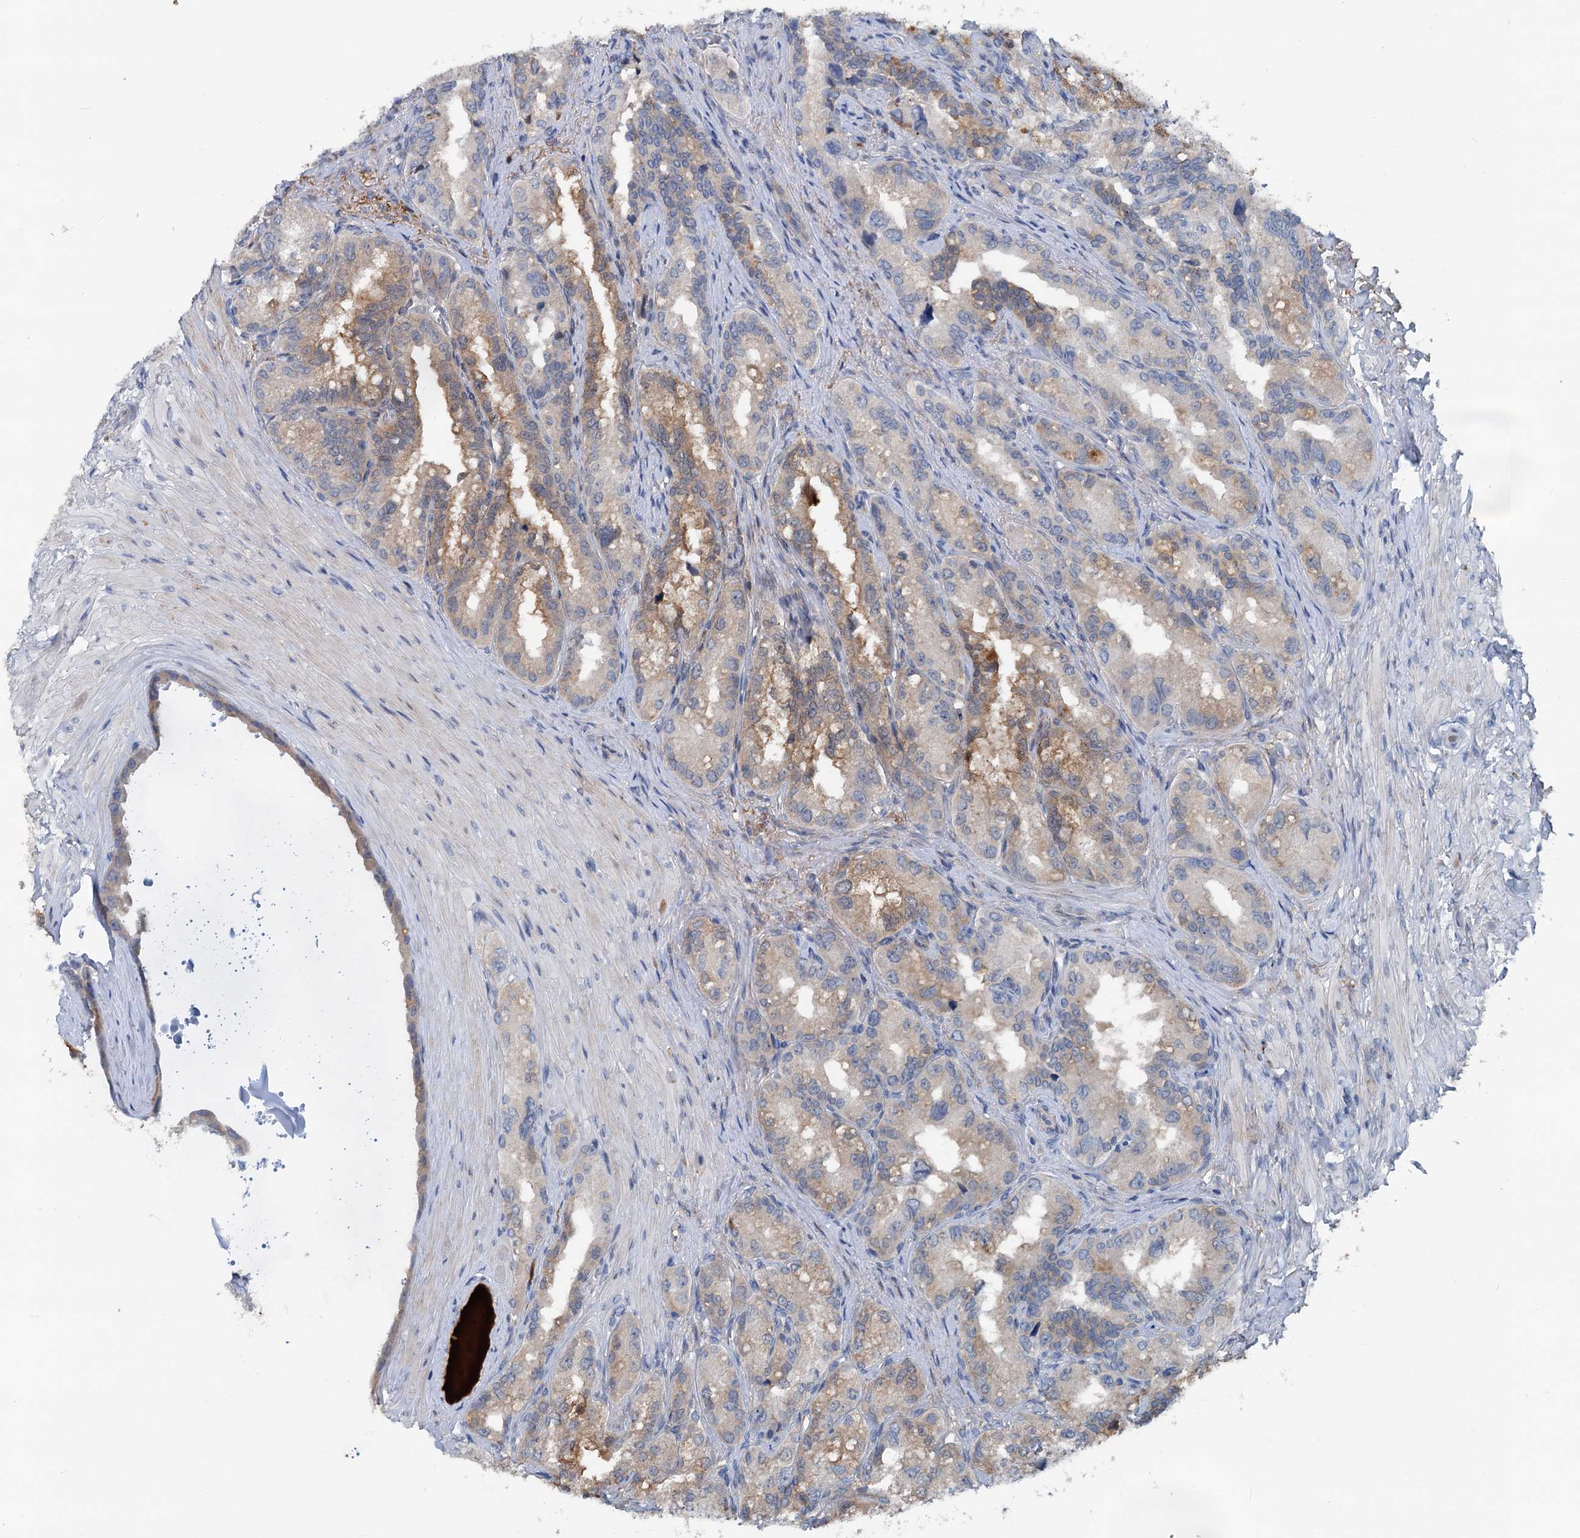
{"staining": {"intensity": "weak", "quantity": "25%-75%", "location": "cytoplasmic/membranous"}, "tissue": "seminal vesicle", "cell_type": "Glandular cells", "image_type": "normal", "snomed": [{"axis": "morphology", "description": "Normal tissue, NOS"}, {"axis": "topography", "description": "Seminal veicle"}, {"axis": "topography", "description": "Peripheral nerve tissue"}], "caption": "High-magnification brightfield microscopy of benign seminal vesicle stained with DAB (brown) and counterstained with hematoxylin (blue). glandular cells exhibit weak cytoplasmic/membranous staining is present in about25%-75% of cells. (IHC, brightfield microscopy, high magnification).", "gene": "TEDC1", "patient": {"sex": "male", "age": 67}}